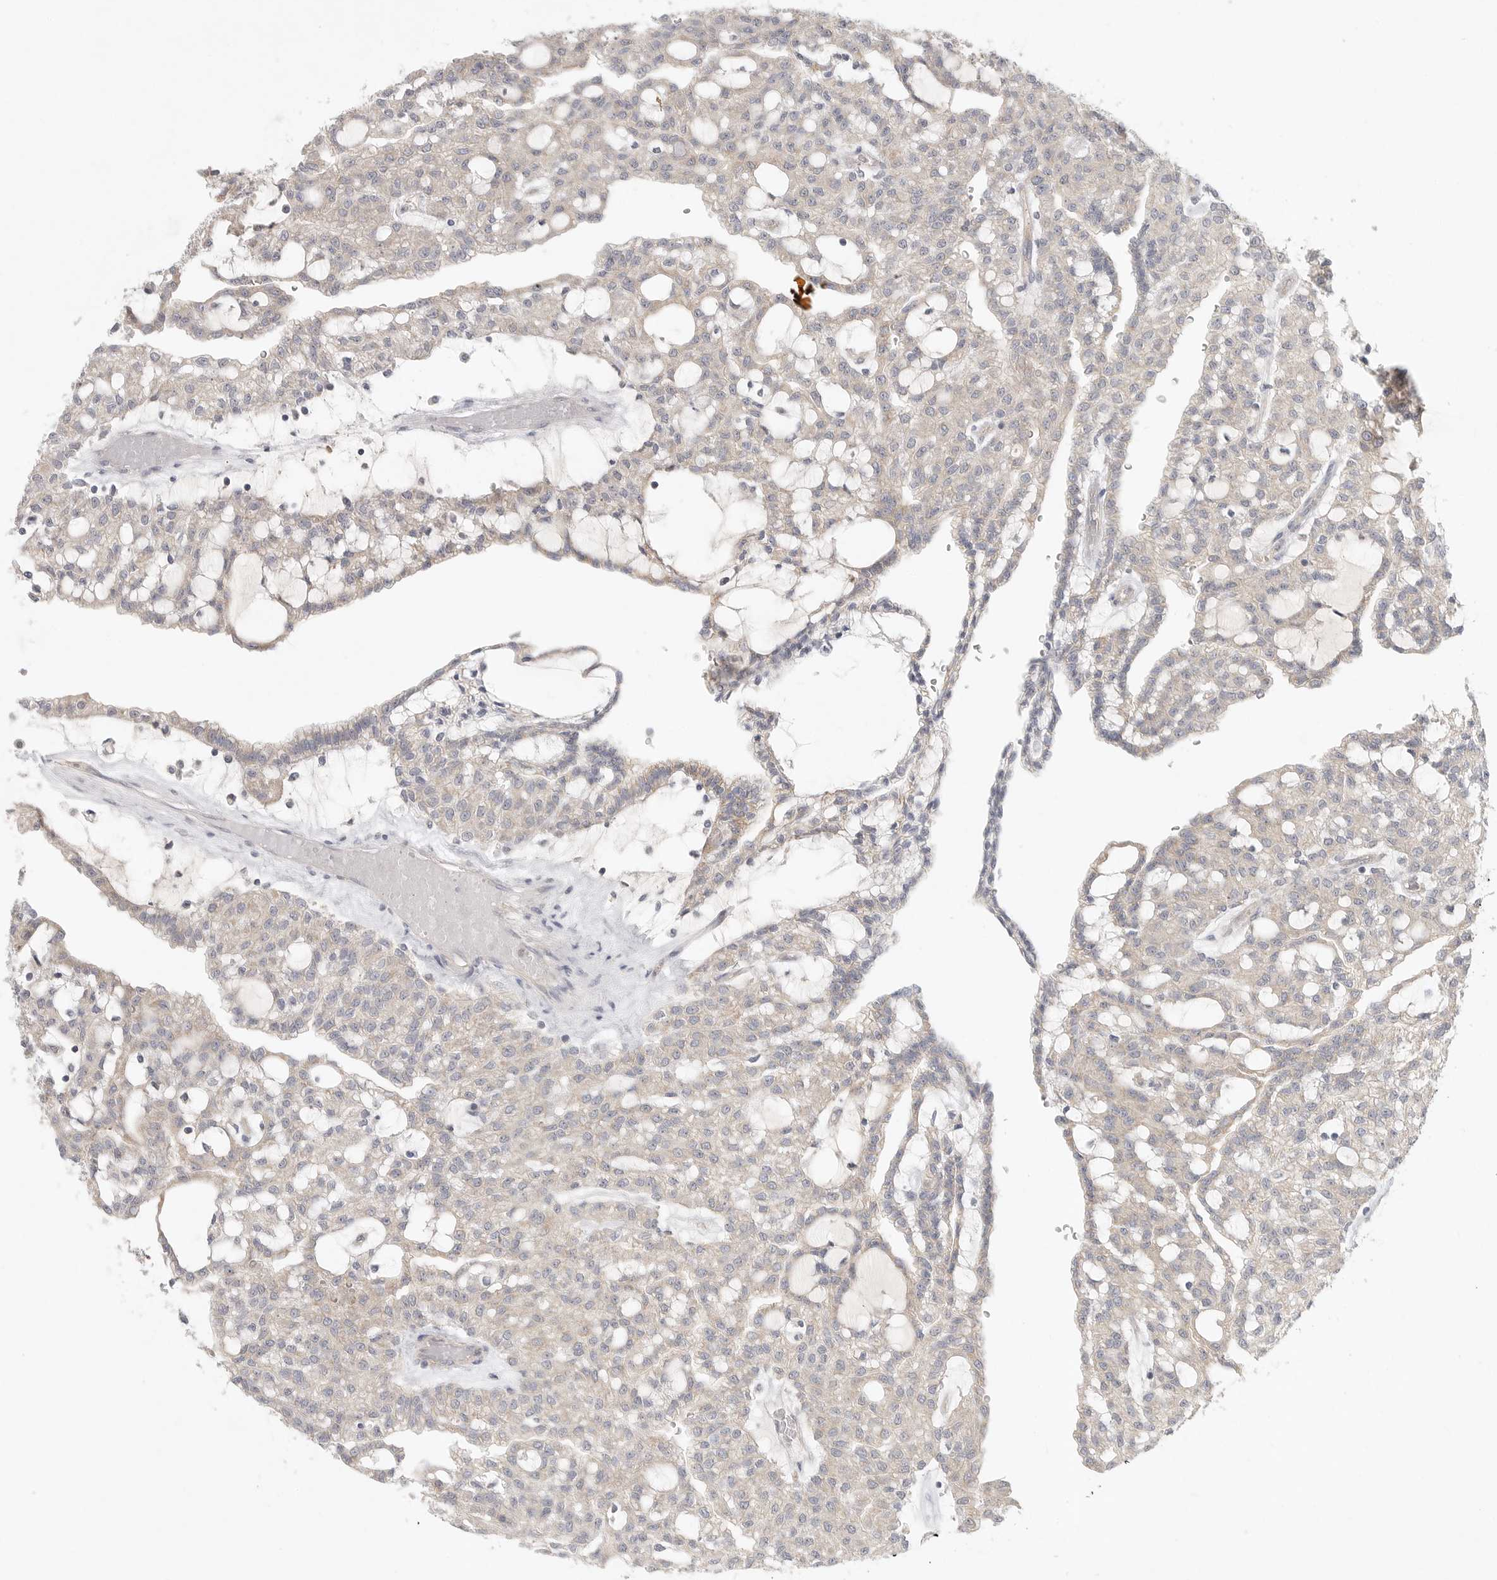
{"staining": {"intensity": "weak", "quantity": "25%-75%", "location": "cytoplasmic/membranous"}, "tissue": "renal cancer", "cell_type": "Tumor cells", "image_type": "cancer", "snomed": [{"axis": "morphology", "description": "Adenocarcinoma, NOS"}, {"axis": "topography", "description": "Kidney"}], "caption": "Renal cancer (adenocarcinoma) stained for a protein displays weak cytoplasmic/membranous positivity in tumor cells.", "gene": "SLC25A36", "patient": {"sex": "male", "age": 63}}